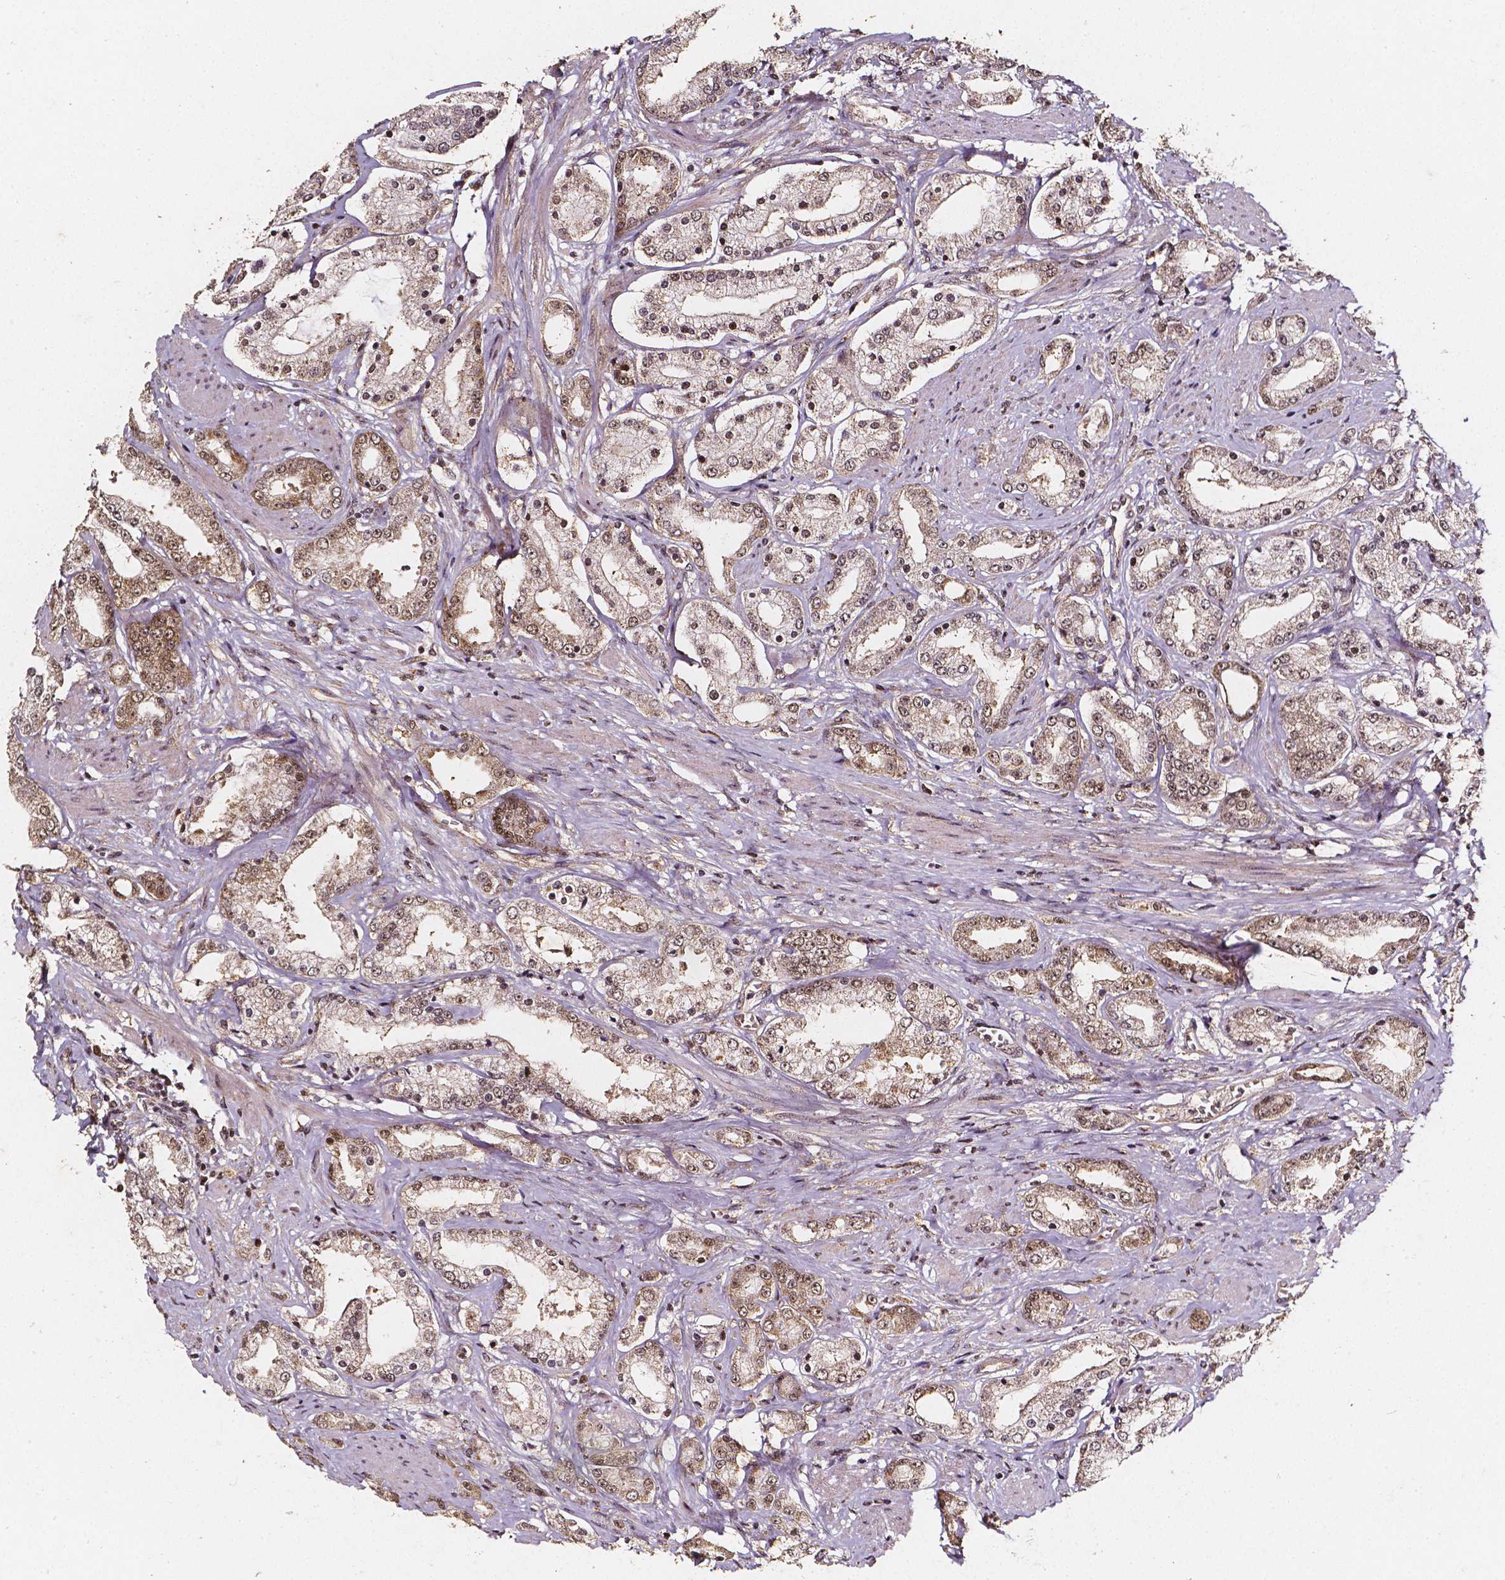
{"staining": {"intensity": "moderate", "quantity": ">75%", "location": "cytoplasmic/membranous,nuclear"}, "tissue": "prostate cancer", "cell_type": "Tumor cells", "image_type": "cancer", "snomed": [{"axis": "morphology", "description": "Adenocarcinoma, High grade"}, {"axis": "topography", "description": "Prostate"}], "caption": "Immunohistochemical staining of high-grade adenocarcinoma (prostate) reveals medium levels of moderate cytoplasmic/membranous and nuclear expression in approximately >75% of tumor cells.", "gene": "SMN1", "patient": {"sex": "male", "age": 67}}